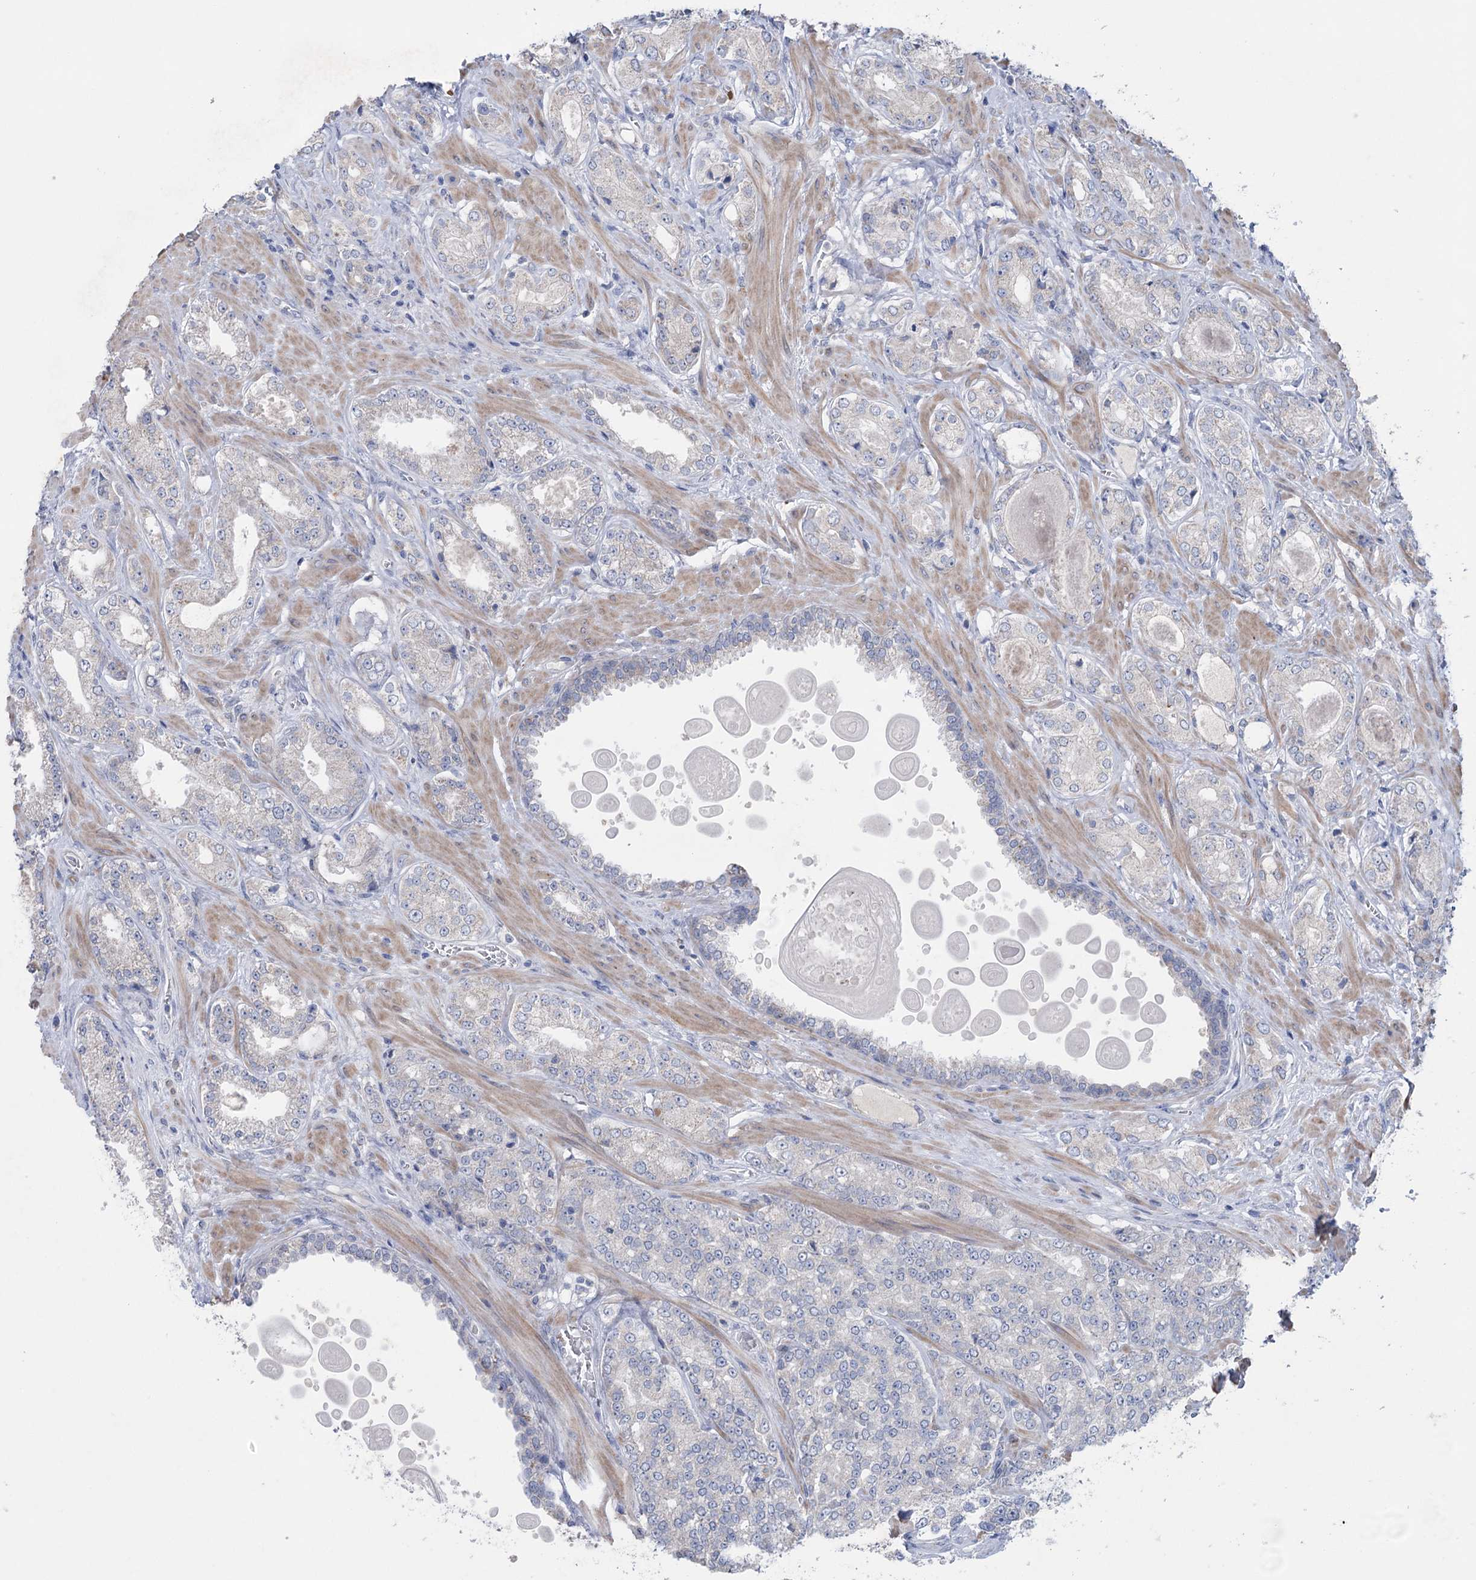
{"staining": {"intensity": "negative", "quantity": "none", "location": "none"}, "tissue": "prostate cancer", "cell_type": "Tumor cells", "image_type": "cancer", "snomed": [{"axis": "morphology", "description": "Normal tissue, NOS"}, {"axis": "morphology", "description": "Adenocarcinoma, High grade"}, {"axis": "topography", "description": "Prostate"}], "caption": "A high-resolution histopathology image shows immunohistochemistry staining of high-grade adenocarcinoma (prostate), which exhibits no significant expression in tumor cells.", "gene": "MTCH2", "patient": {"sex": "male", "age": 83}}